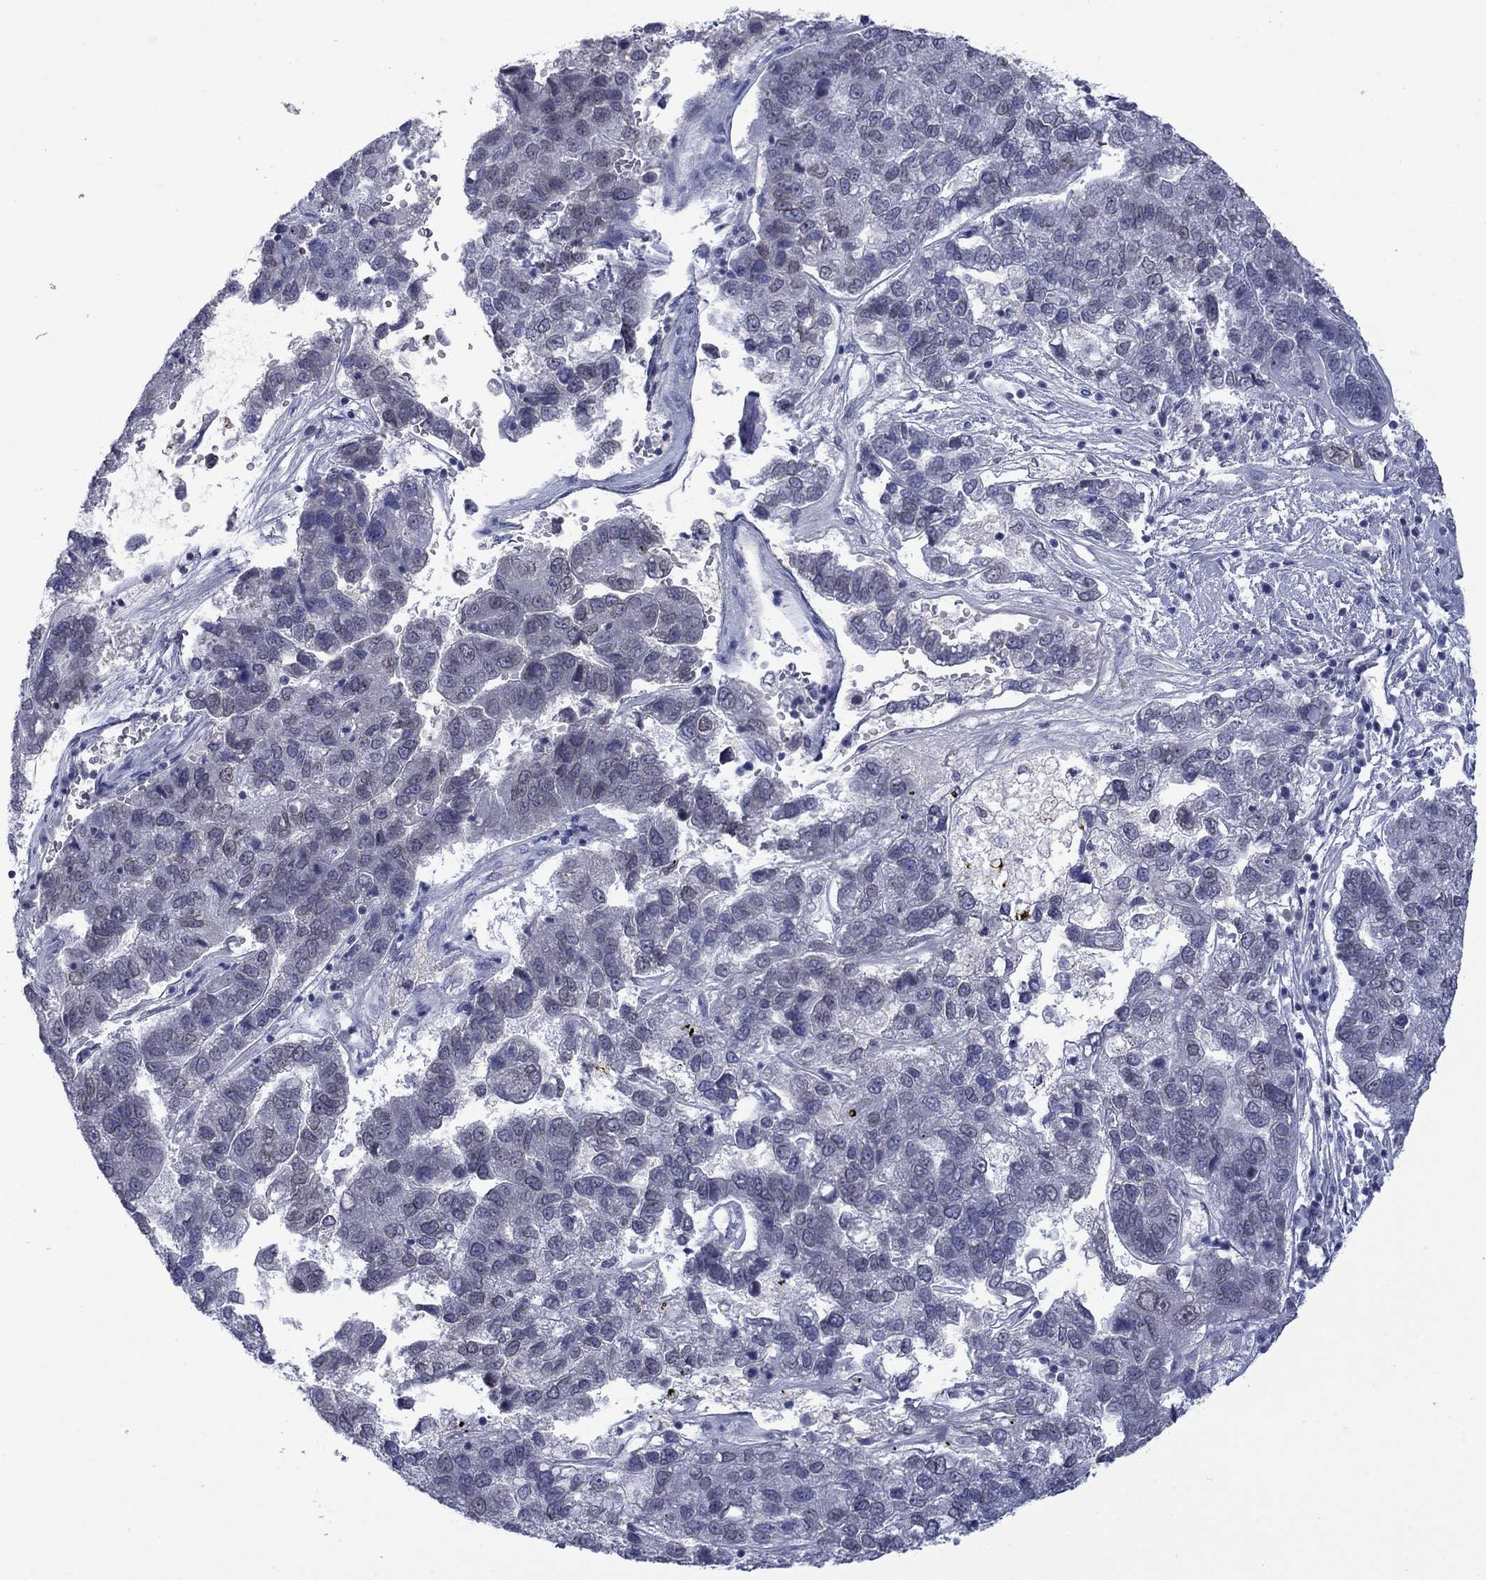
{"staining": {"intensity": "negative", "quantity": "none", "location": "none"}, "tissue": "pancreatic cancer", "cell_type": "Tumor cells", "image_type": "cancer", "snomed": [{"axis": "morphology", "description": "Adenocarcinoma, NOS"}, {"axis": "topography", "description": "Pancreas"}], "caption": "A high-resolution photomicrograph shows immunohistochemistry (IHC) staining of adenocarcinoma (pancreatic), which shows no significant expression in tumor cells.", "gene": "NSMF", "patient": {"sex": "female", "age": 61}}